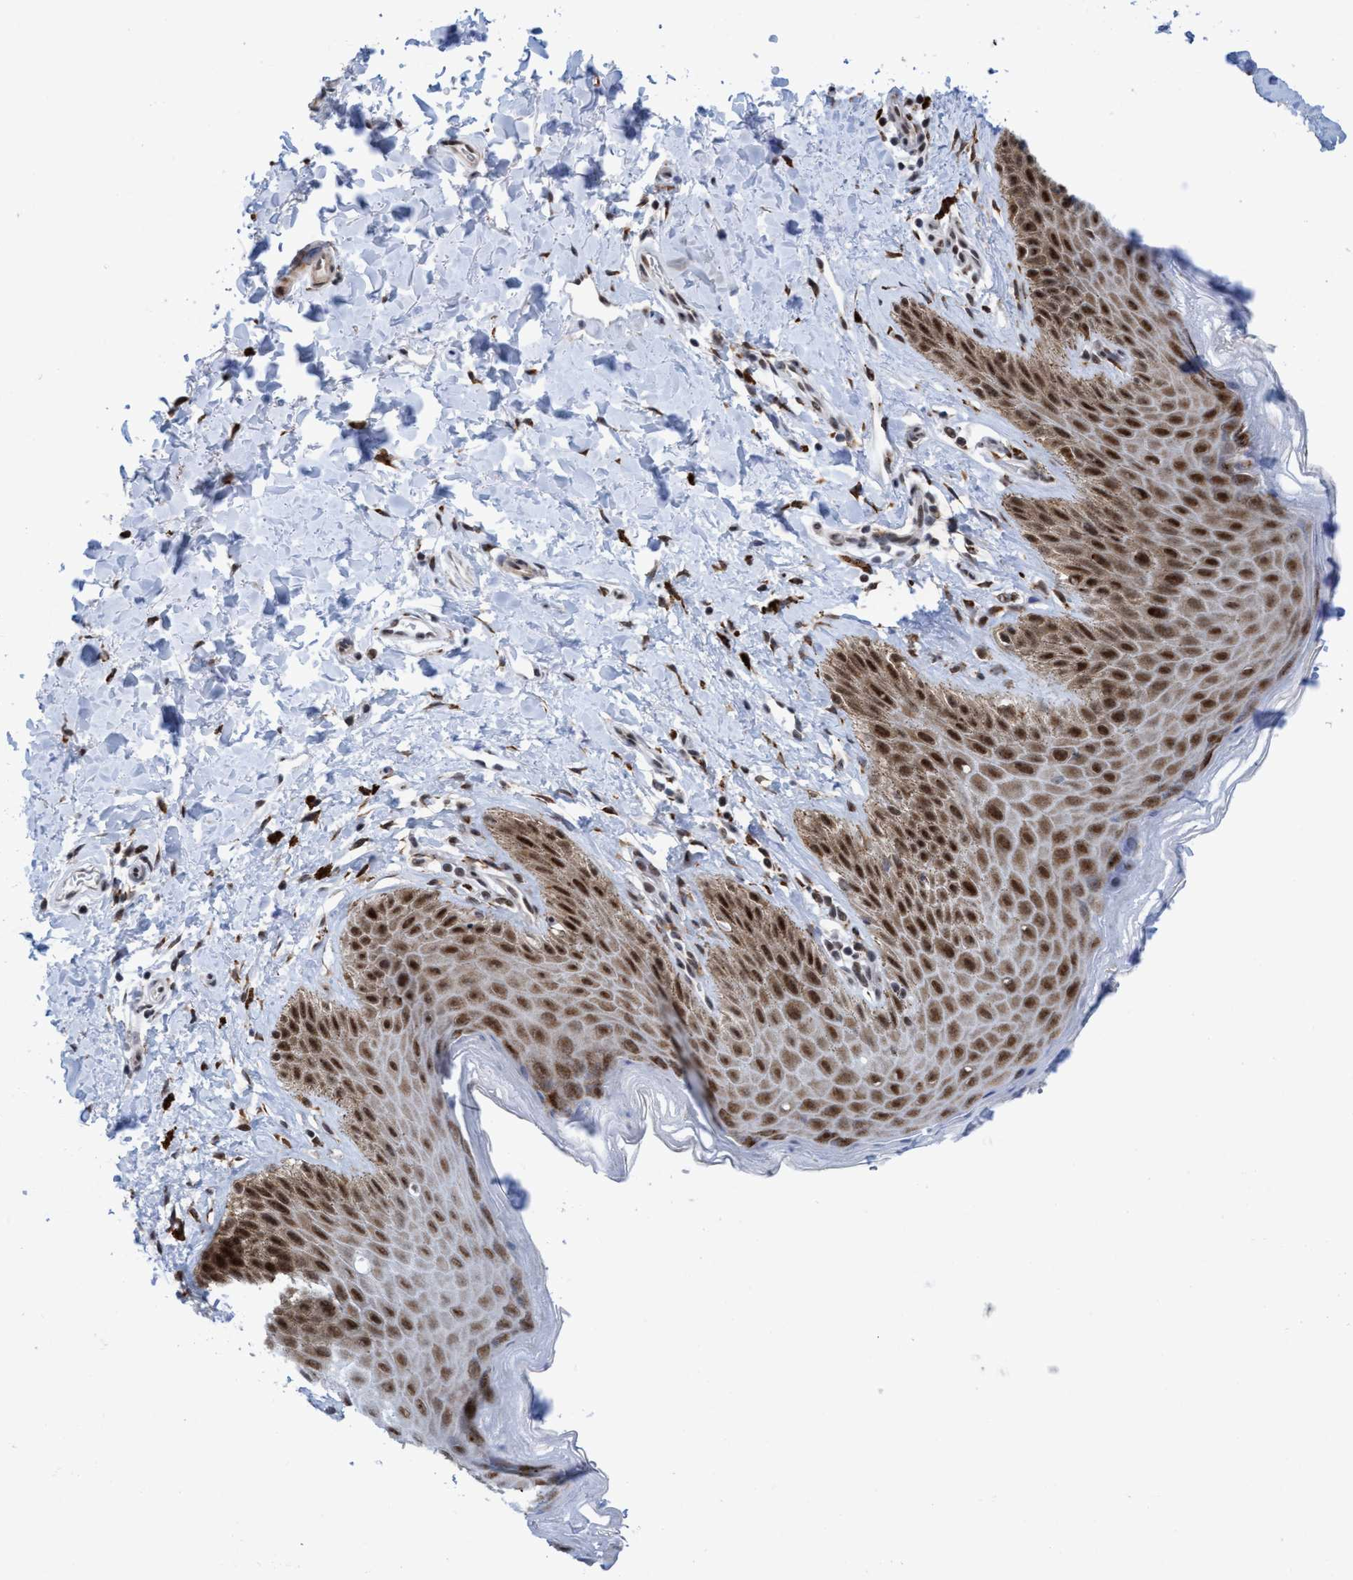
{"staining": {"intensity": "strong", "quantity": ">75%", "location": "cytoplasmic/membranous,nuclear"}, "tissue": "skin", "cell_type": "Epidermal cells", "image_type": "normal", "snomed": [{"axis": "morphology", "description": "Normal tissue, NOS"}, {"axis": "topography", "description": "Anal"}, {"axis": "topography", "description": "Peripheral nerve tissue"}], "caption": "This image demonstrates immunohistochemistry (IHC) staining of unremarkable skin, with high strong cytoplasmic/membranous,nuclear expression in about >75% of epidermal cells.", "gene": "GLT6D1", "patient": {"sex": "male", "age": 44}}